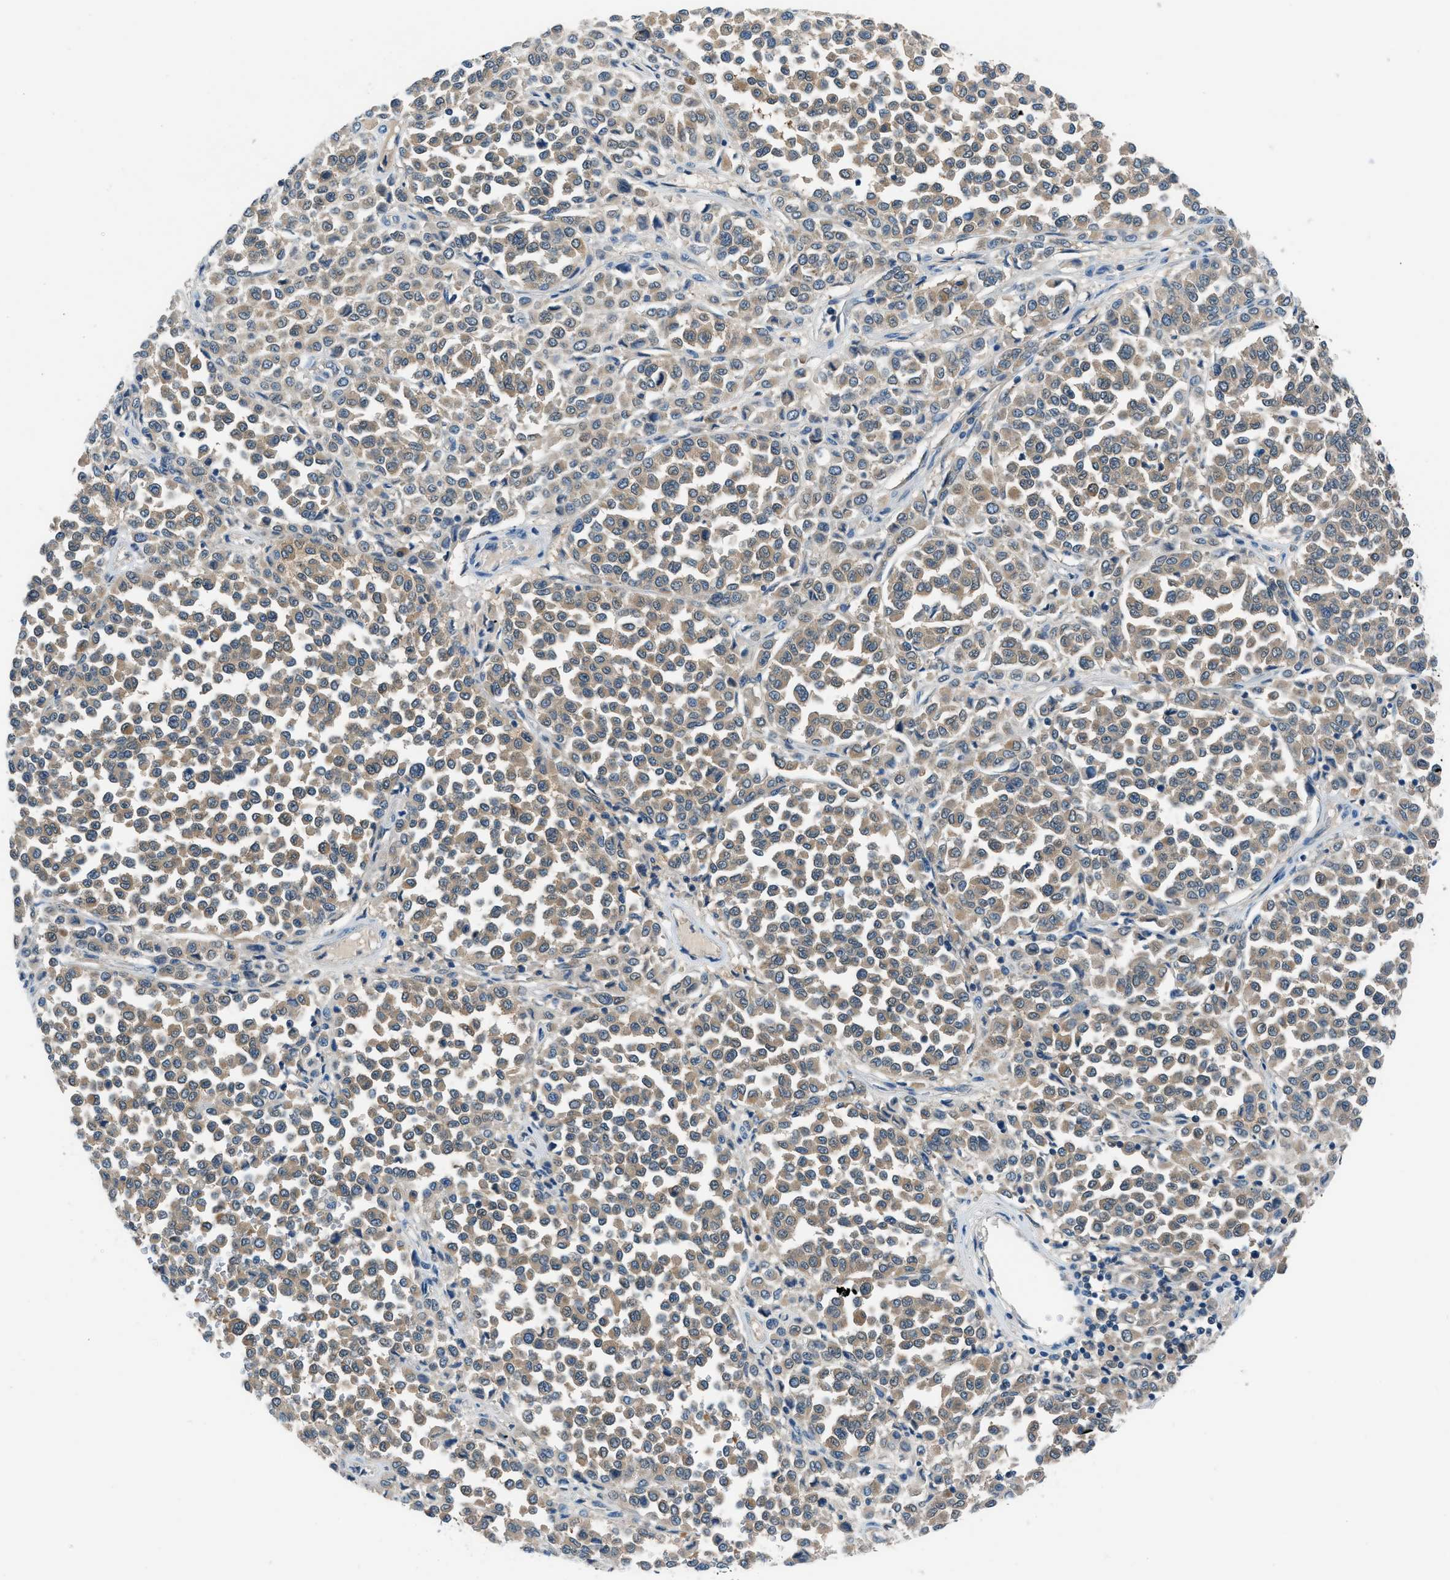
{"staining": {"intensity": "weak", "quantity": ">75%", "location": "cytoplasmic/membranous"}, "tissue": "melanoma", "cell_type": "Tumor cells", "image_type": "cancer", "snomed": [{"axis": "morphology", "description": "Malignant melanoma, Metastatic site"}, {"axis": "topography", "description": "Pancreas"}], "caption": "IHC photomicrograph of neoplastic tissue: human melanoma stained using immunohistochemistry (IHC) exhibits low levels of weak protein expression localized specifically in the cytoplasmic/membranous of tumor cells, appearing as a cytoplasmic/membranous brown color.", "gene": "ACP1", "patient": {"sex": "female", "age": 30}}